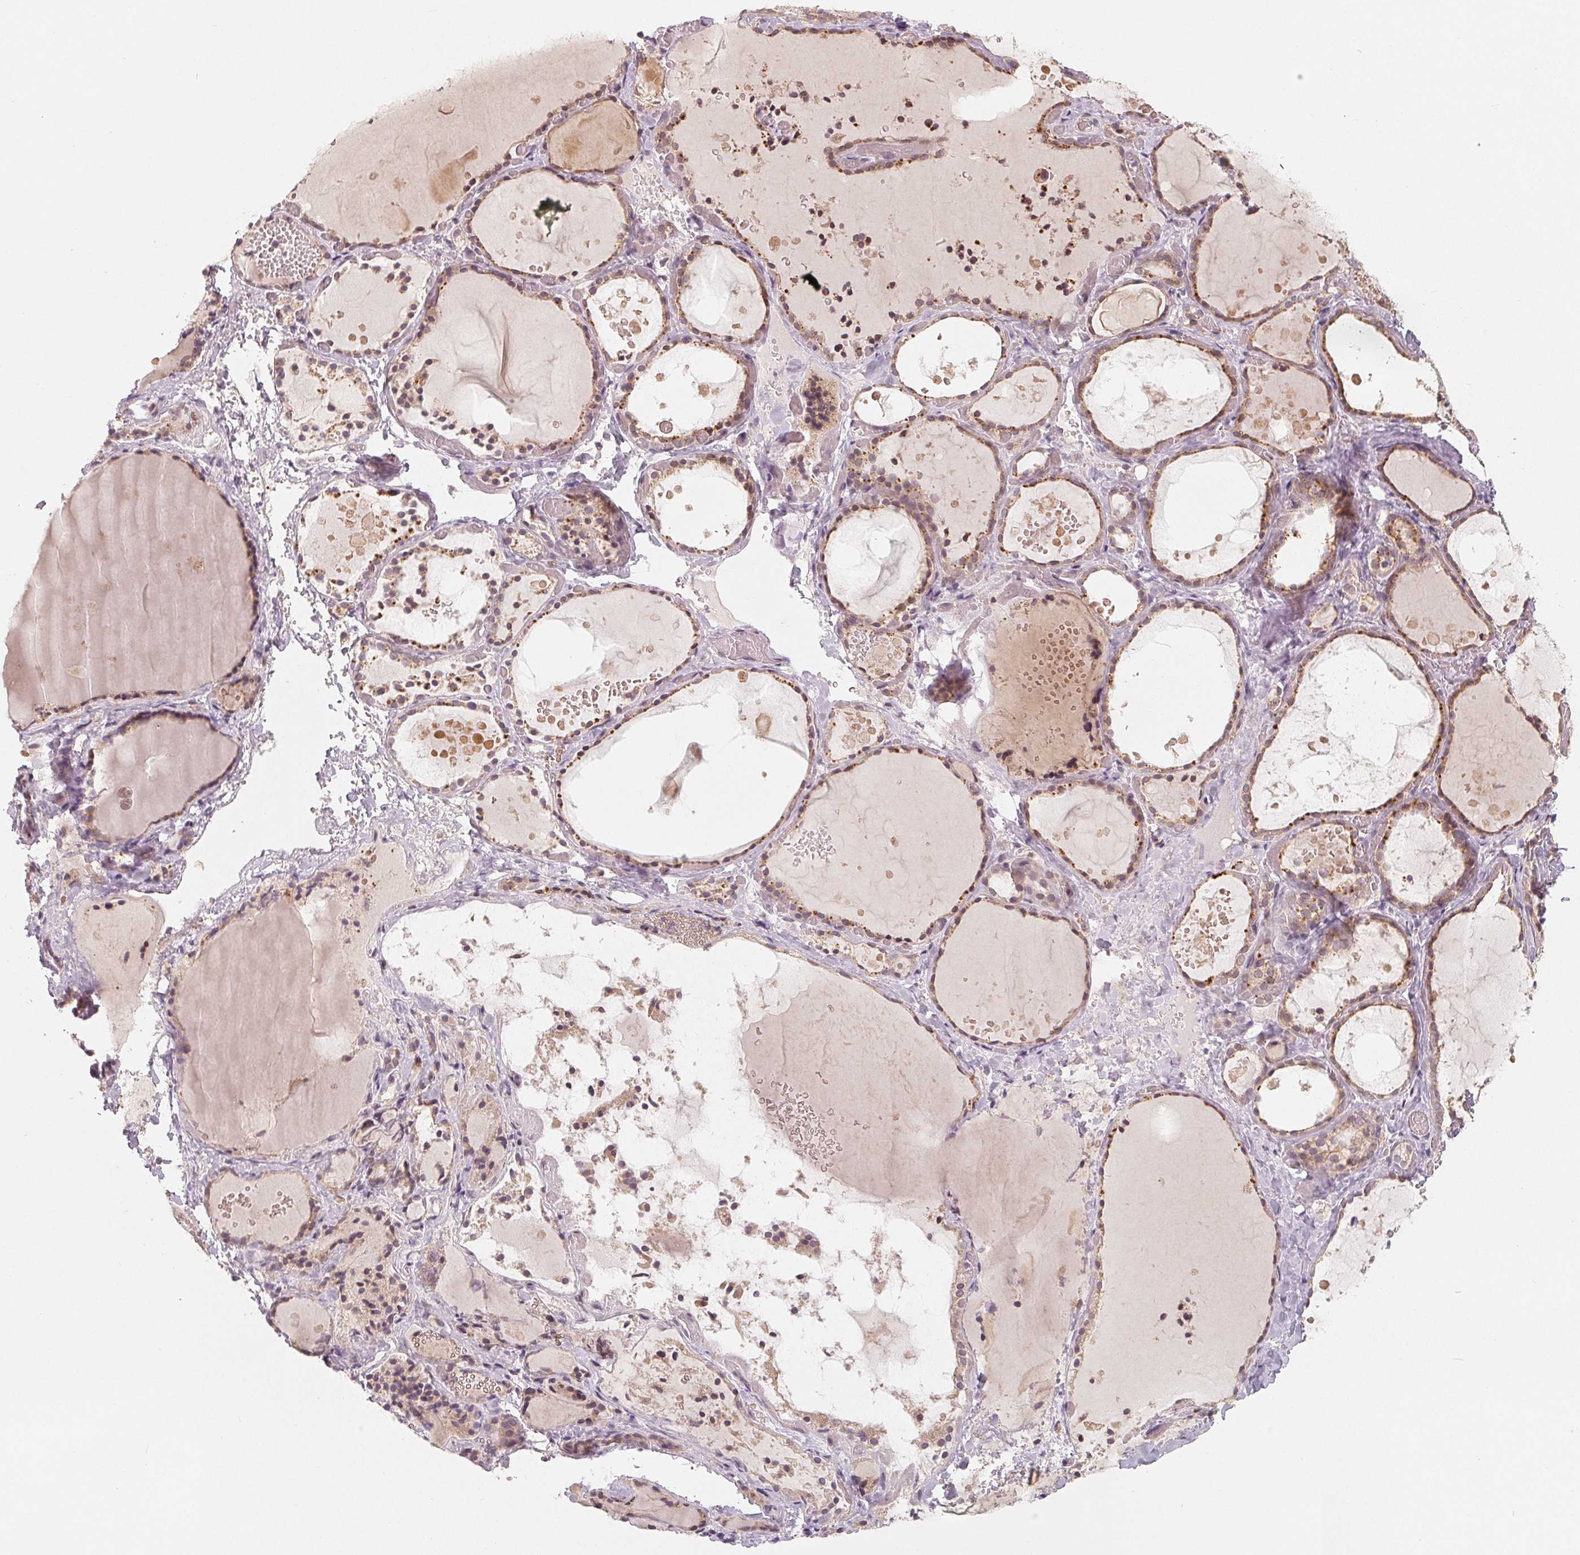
{"staining": {"intensity": "strong", "quantity": ">75%", "location": "cytoplasmic/membranous"}, "tissue": "thyroid gland", "cell_type": "Glandular cells", "image_type": "normal", "snomed": [{"axis": "morphology", "description": "Normal tissue, NOS"}, {"axis": "topography", "description": "Thyroid gland"}], "caption": "Brown immunohistochemical staining in normal human thyroid gland shows strong cytoplasmic/membranous staining in about >75% of glandular cells.", "gene": "TMSB15B", "patient": {"sex": "female", "age": 56}}